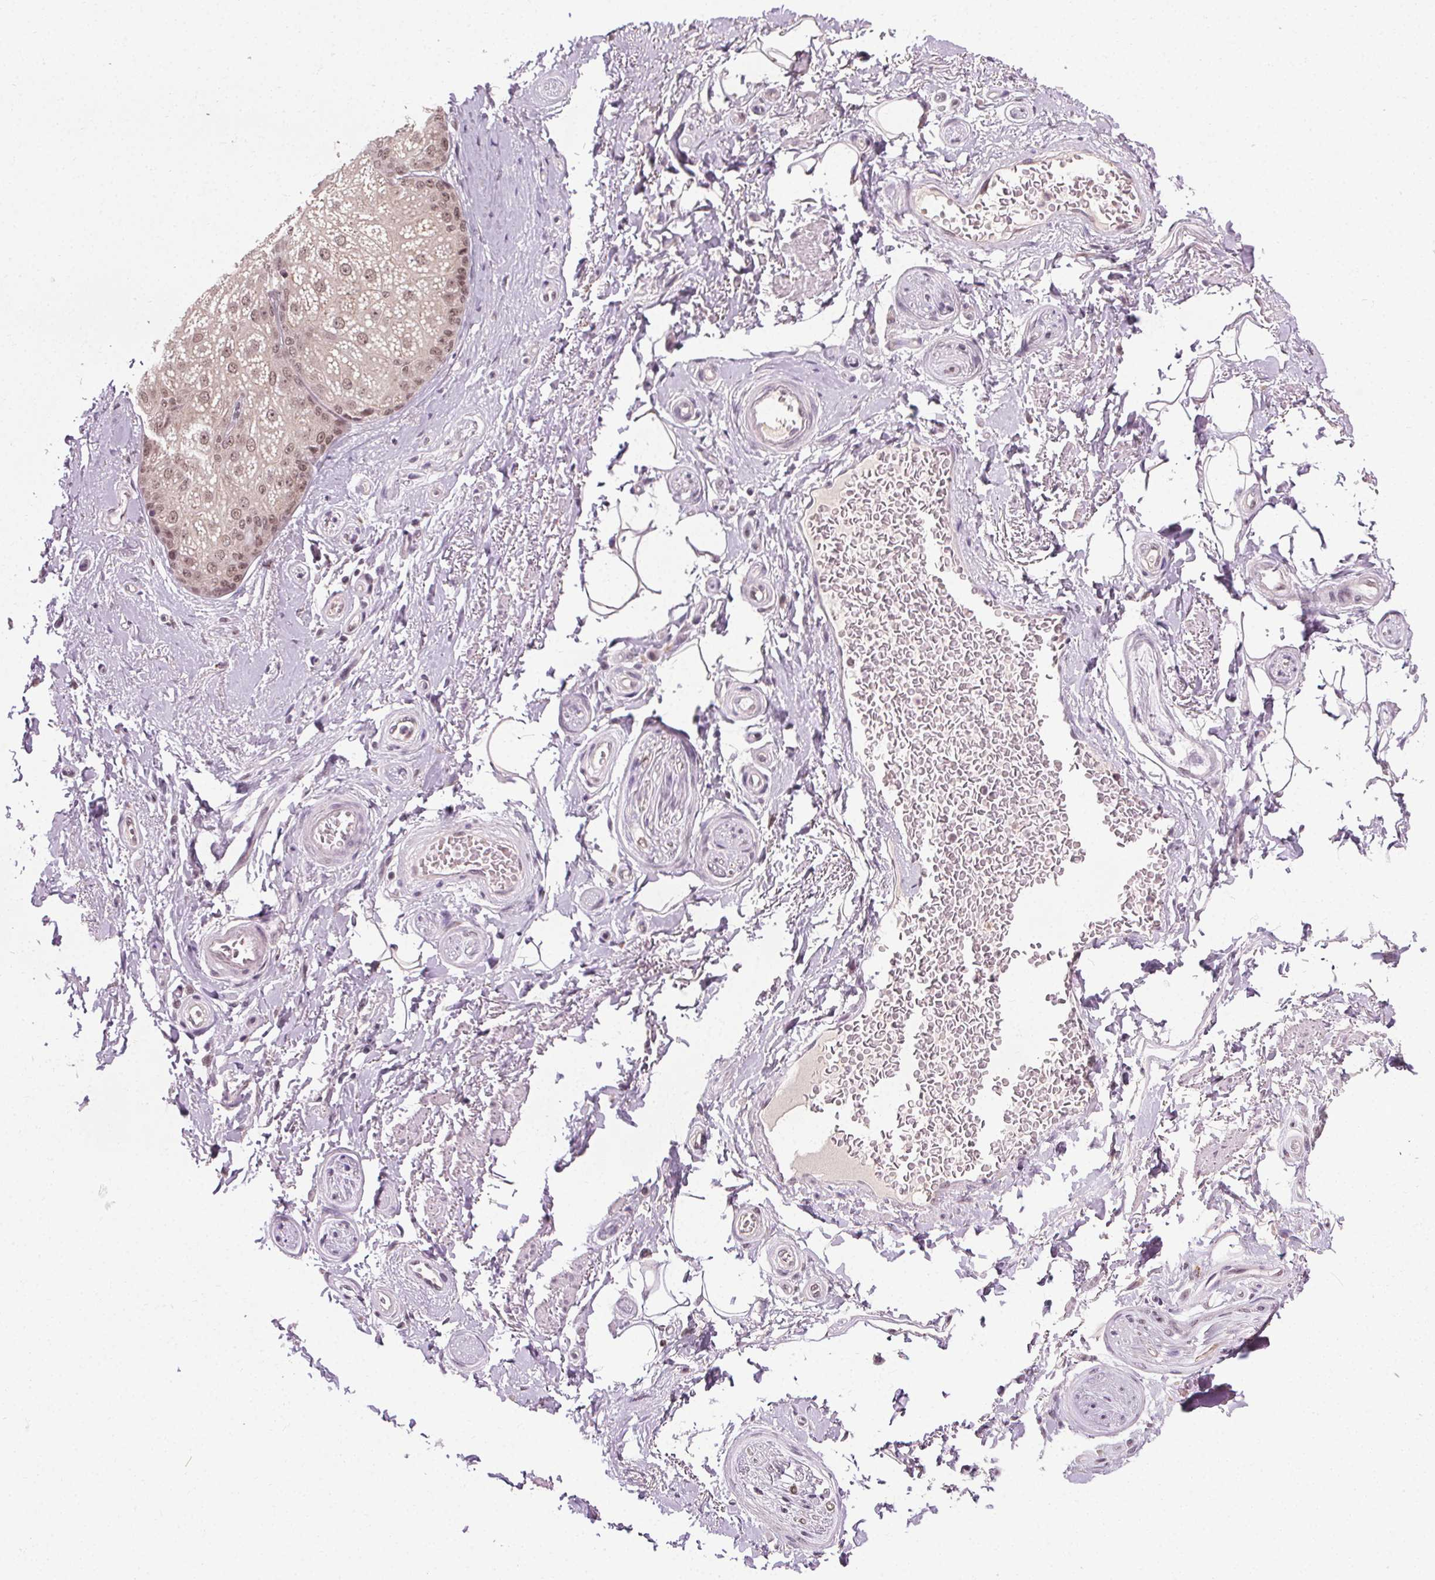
{"staining": {"intensity": "moderate", "quantity": "<25%", "location": "nuclear"}, "tissue": "adipose tissue", "cell_type": "Adipocytes", "image_type": "normal", "snomed": [{"axis": "morphology", "description": "Normal tissue, NOS"}, {"axis": "topography", "description": "Peripheral nerve tissue"}], "caption": "DAB immunohistochemical staining of benign human adipose tissue reveals moderate nuclear protein positivity in approximately <25% of adipocytes.", "gene": "MED6", "patient": {"sex": "male", "age": 51}}